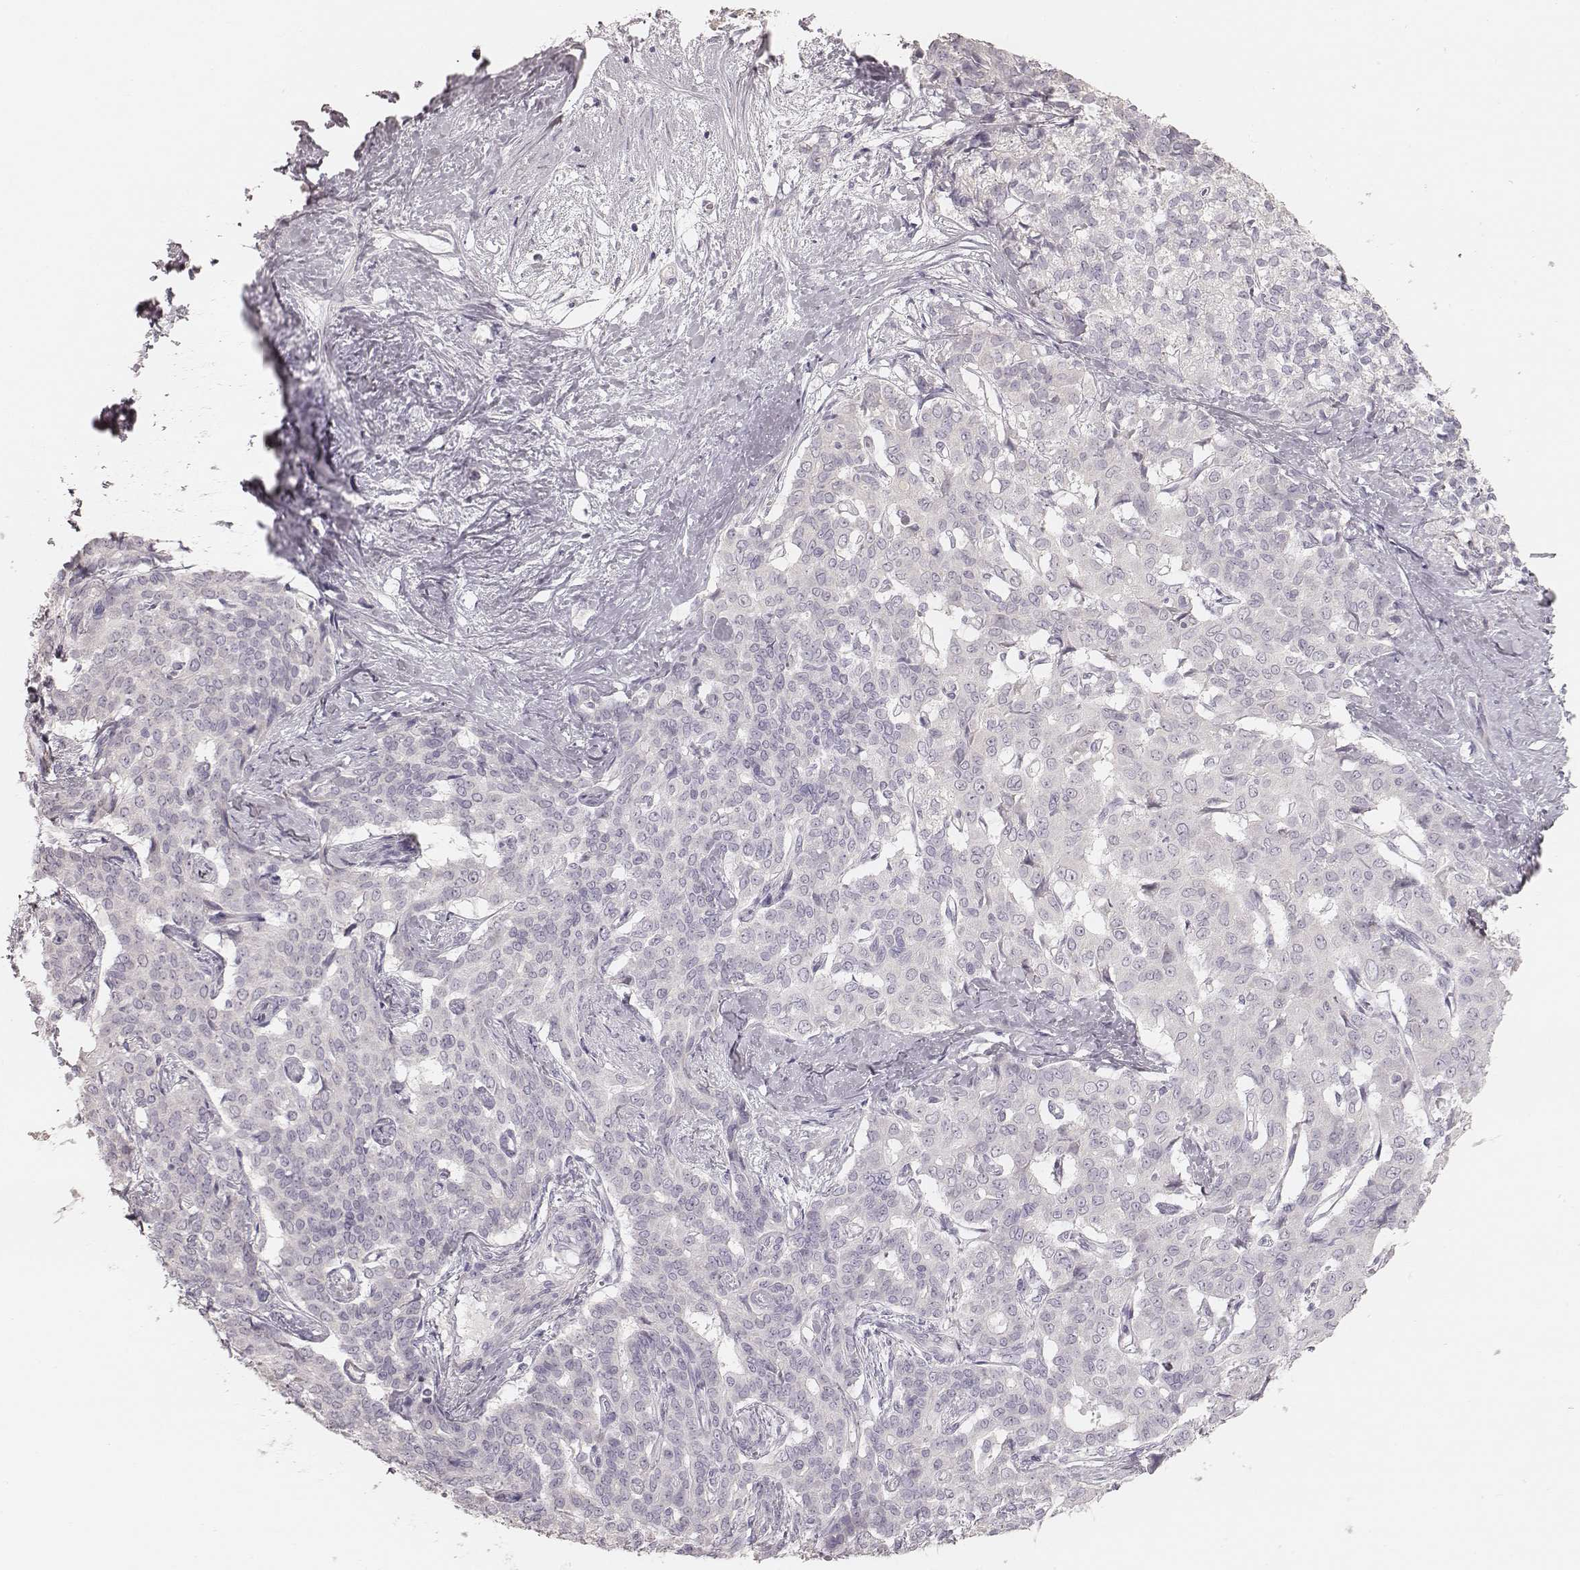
{"staining": {"intensity": "negative", "quantity": "none", "location": "none"}, "tissue": "liver cancer", "cell_type": "Tumor cells", "image_type": "cancer", "snomed": [{"axis": "morphology", "description": "Cholangiocarcinoma"}, {"axis": "topography", "description": "Liver"}], "caption": "Immunohistochemistry (IHC) micrograph of human liver cancer stained for a protein (brown), which exhibits no positivity in tumor cells.", "gene": "ZP4", "patient": {"sex": "female", "age": 47}}